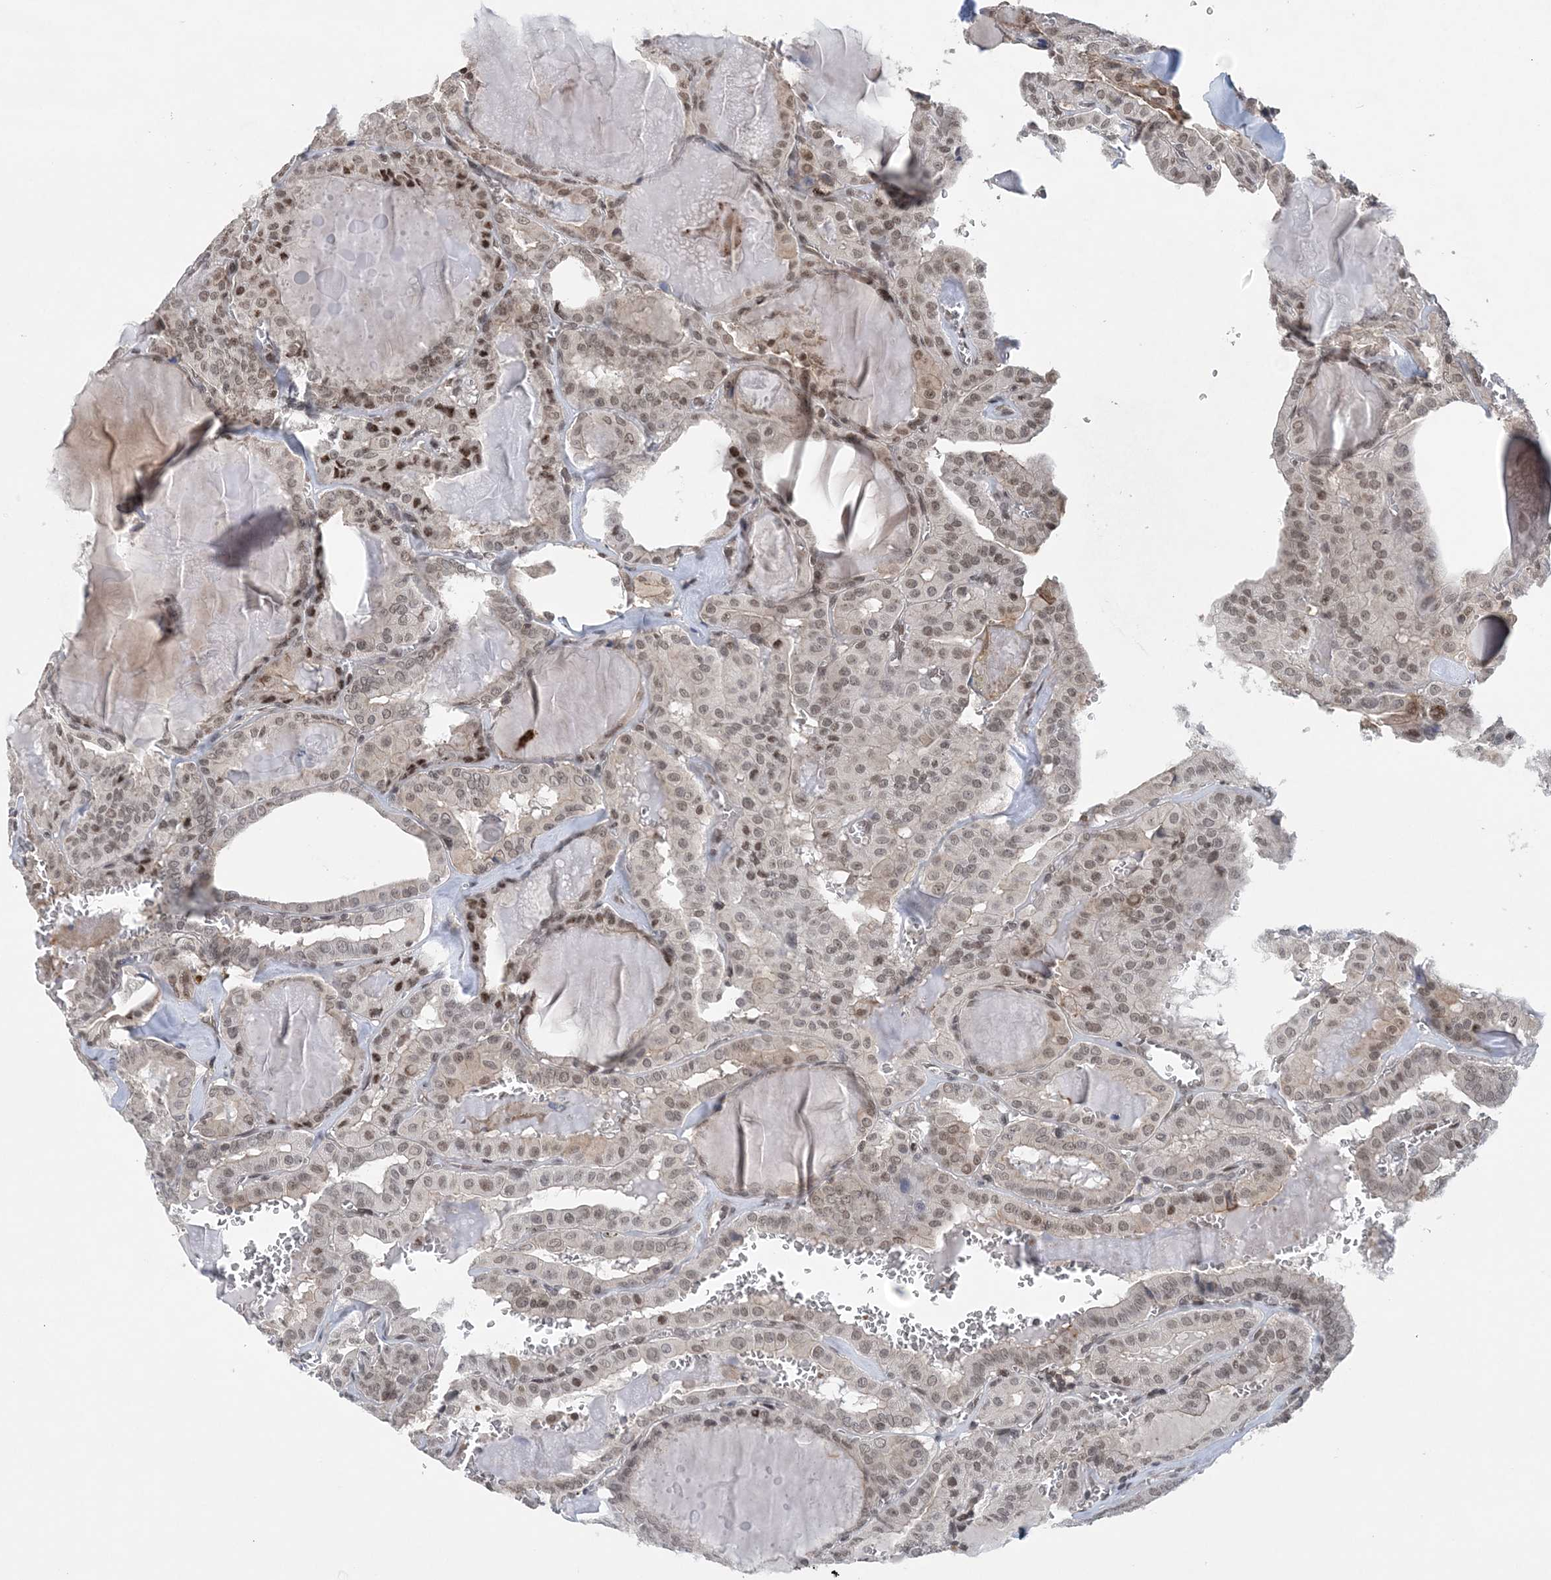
{"staining": {"intensity": "weak", "quantity": ">75%", "location": "nuclear"}, "tissue": "thyroid cancer", "cell_type": "Tumor cells", "image_type": "cancer", "snomed": [{"axis": "morphology", "description": "Papillary adenocarcinoma, NOS"}, {"axis": "topography", "description": "Thyroid gland"}], "caption": "This photomicrograph reveals immunohistochemistry staining of human thyroid cancer (papillary adenocarcinoma), with low weak nuclear staining in about >75% of tumor cells.", "gene": "CCDC152", "patient": {"sex": "male", "age": 52}}